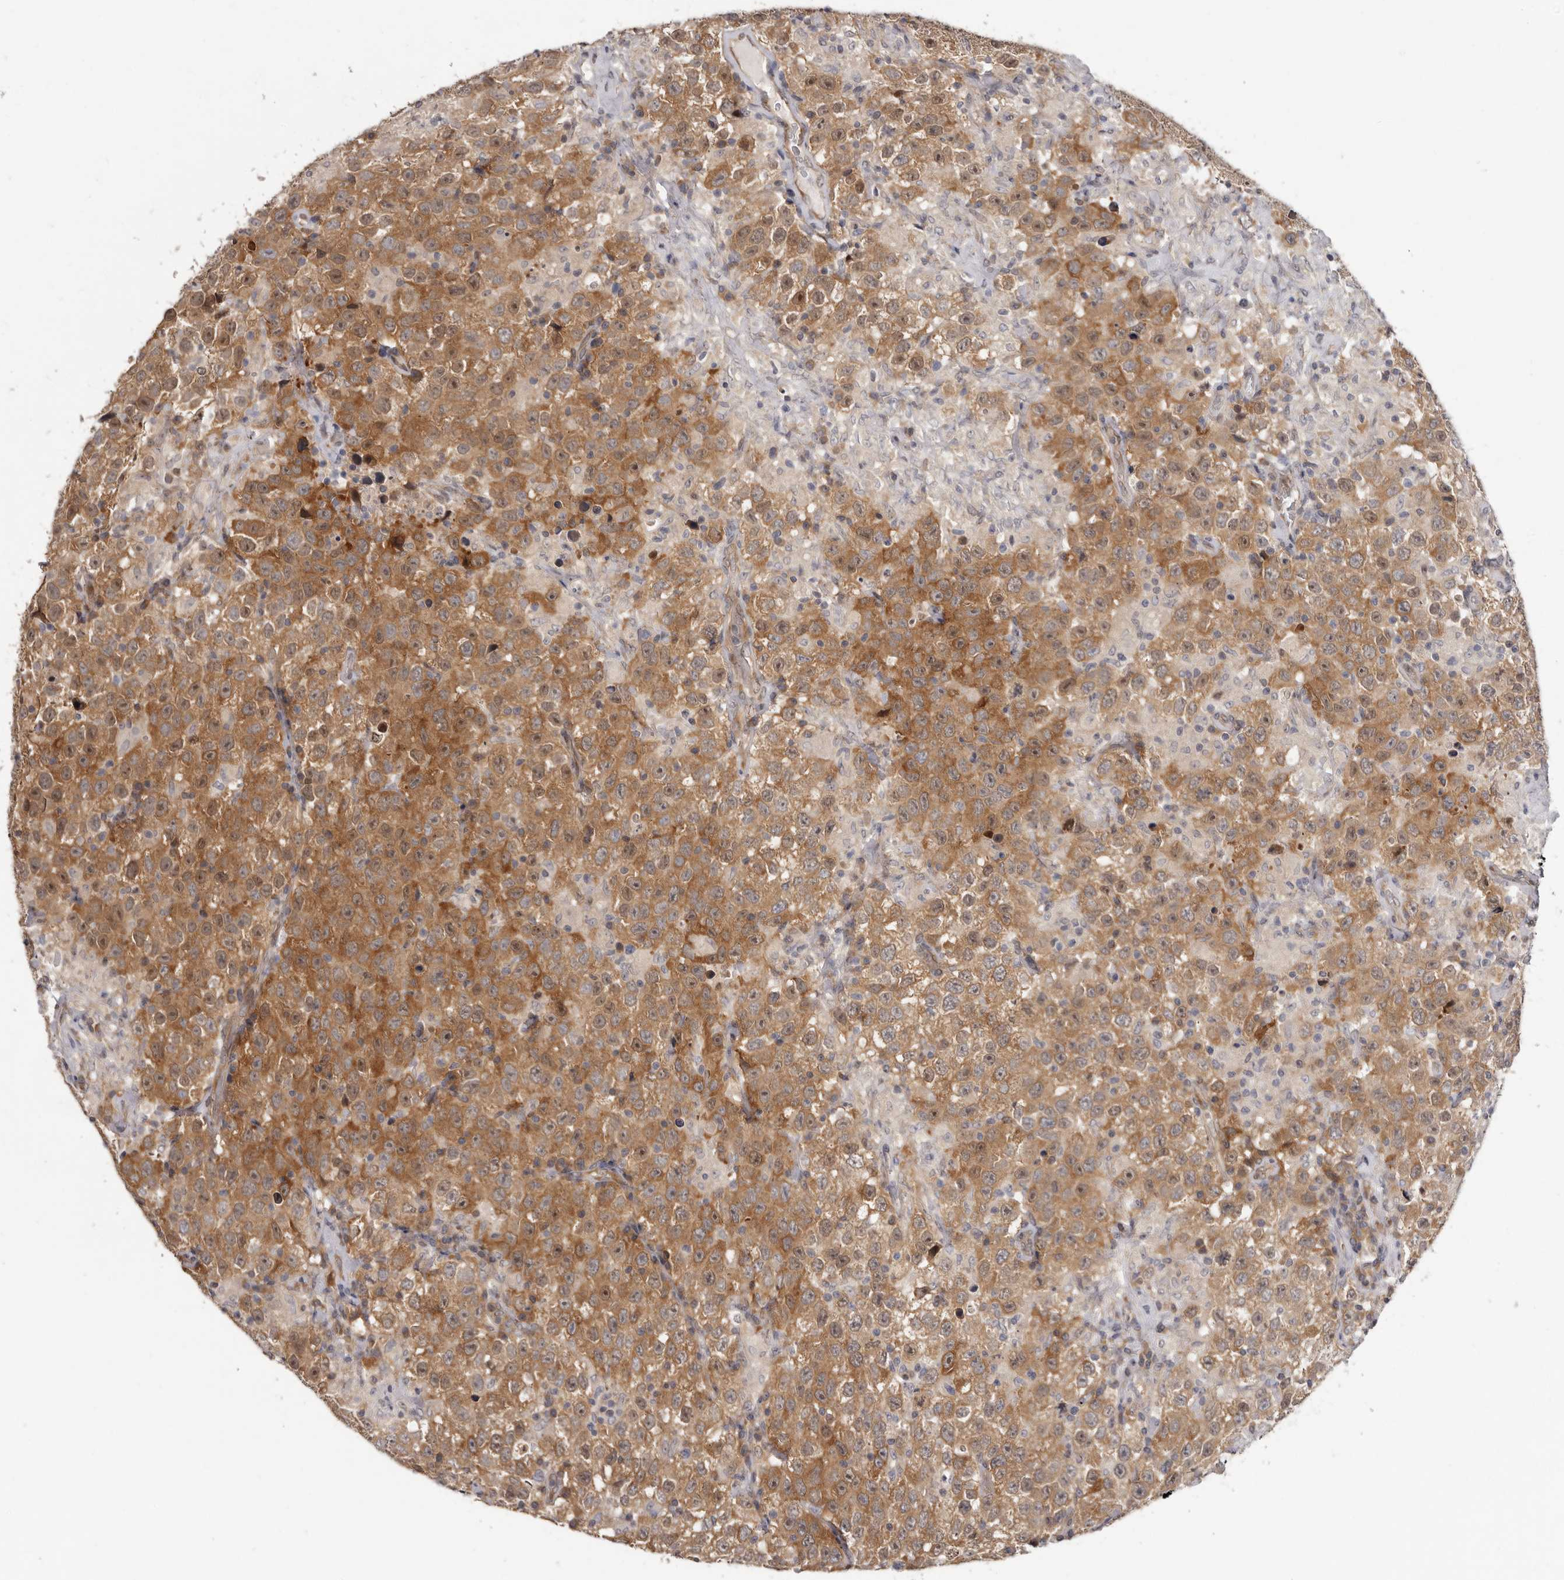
{"staining": {"intensity": "moderate", "quantity": ">75%", "location": "cytoplasmic/membranous"}, "tissue": "testis cancer", "cell_type": "Tumor cells", "image_type": "cancer", "snomed": [{"axis": "morphology", "description": "Seminoma, NOS"}, {"axis": "topography", "description": "Testis"}], "caption": "IHC staining of testis seminoma, which shows medium levels of moderate cytoplasmic/membranous positivity in about >75% of tumor cells indicating moderate cytoplasmic/membranous protein expression. The staining was performed using DAB (3,3'-diaminobenzidine) (brown) for protein detection and nuclei were counterstained in hematoxylin (blue).", "gene": "SBDS", "patient": {"sex": "male", "age": 41}}